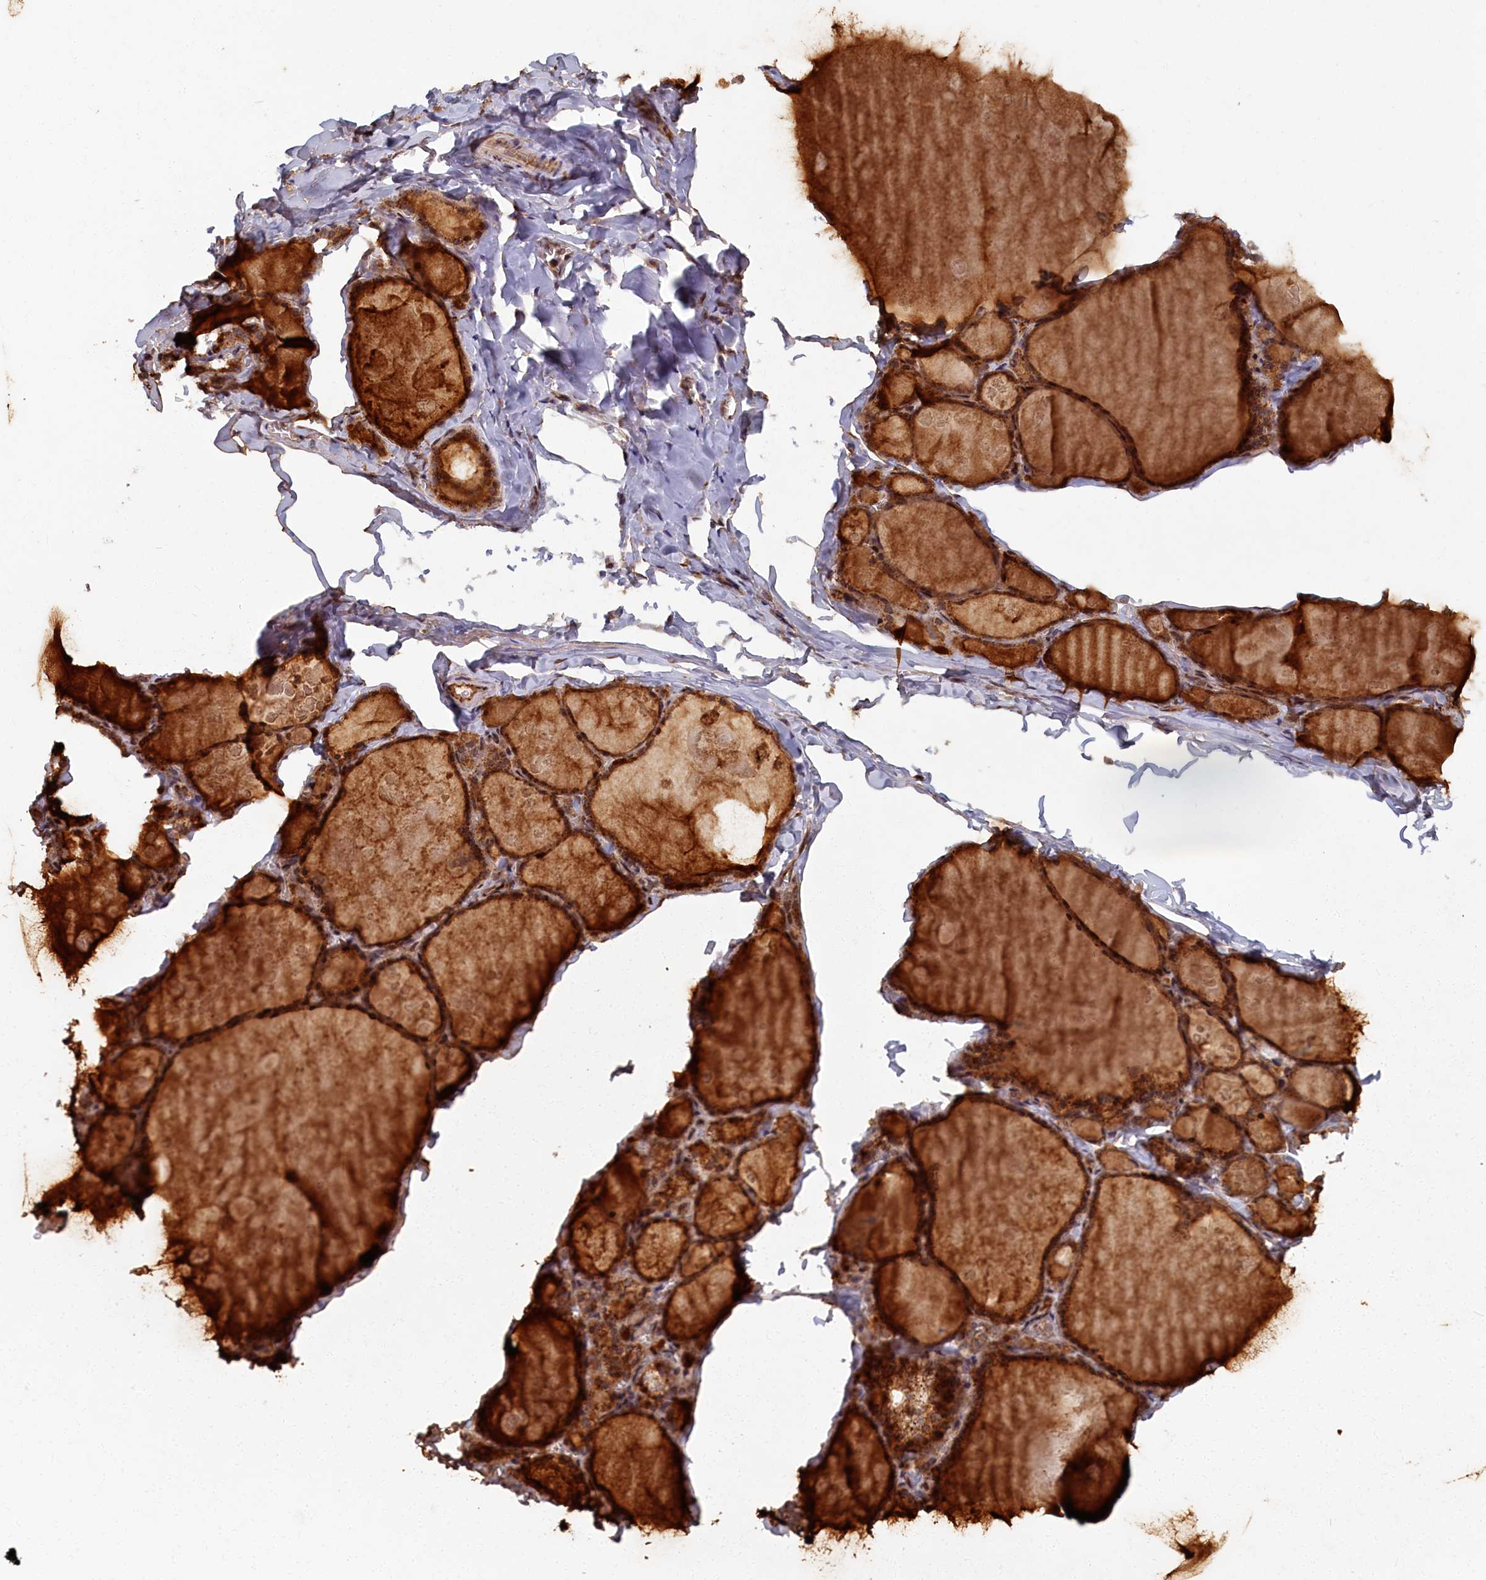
{"staining": {"intensity": "strong", "quantity": ">75%", "location": "cytoplasmic/membranous"}, "tissue": "thyroid gland", "cell_type": "Glandular cells", "image_type": "normal", "snomed": [{"axis": "morphology", "description": "Normal tissue, NOS"}, {"axis": "topography", "description": "Thyroid gland"}], "caption": "Protein expression analysis of unremarkable thyroid gland shows strong cytoplasmic/membranous expression in approximately >75% of glandular cells. The staining was performed using DAB to visualize the protein expression in brown, while the nuclei were stained in blue with hematoxylin (Magnification: 20x).", "gene": "PLA2G10", "patient": {"sex": "male", "age": 56}}